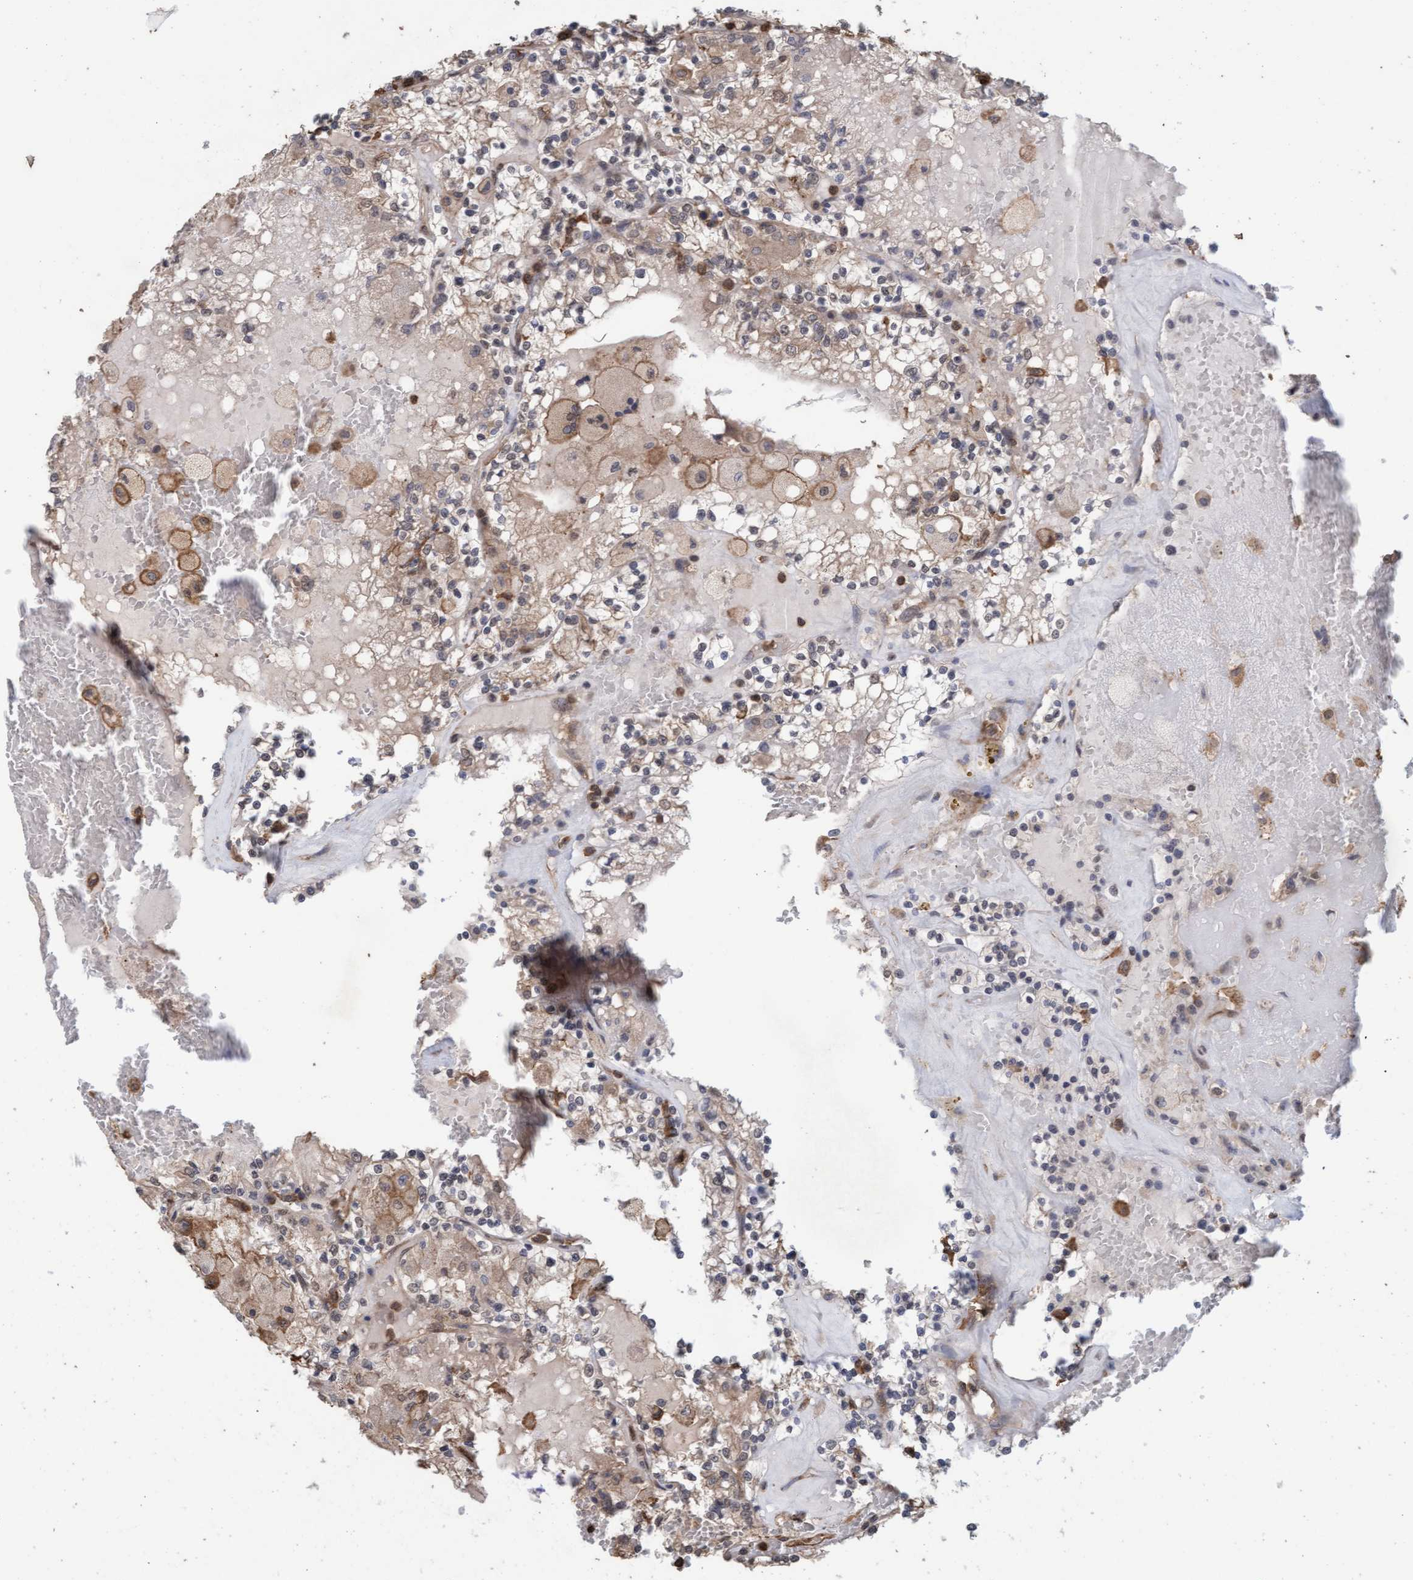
{"staining": {"intensity": "weak", "quantity": ">75%", "location": "cytoplasmic/membranous"}, "tissue": "renal cancer", "cell_type": "Tumor cells", "image_type": "cancer", "snomed": [{"axis": "morphology", "description": "Adenocarcinoma, NOS"}, {"axis": "topography", "description": "Kidney"}], "caption": "Renal cancer (adenocarcinoma) stained for a protein demonstrates weak cytoplasmic/membranous positivity in tumor cells. The staining was performed using DAB (3,3'-diaminobenzidine) to visualize the protein expression in brown, while the nuclei were stained in blue with hematoxylin (Magnification: 20x).", "gene": "FXR2", "patient": {"sex": "female", "age": 56}}